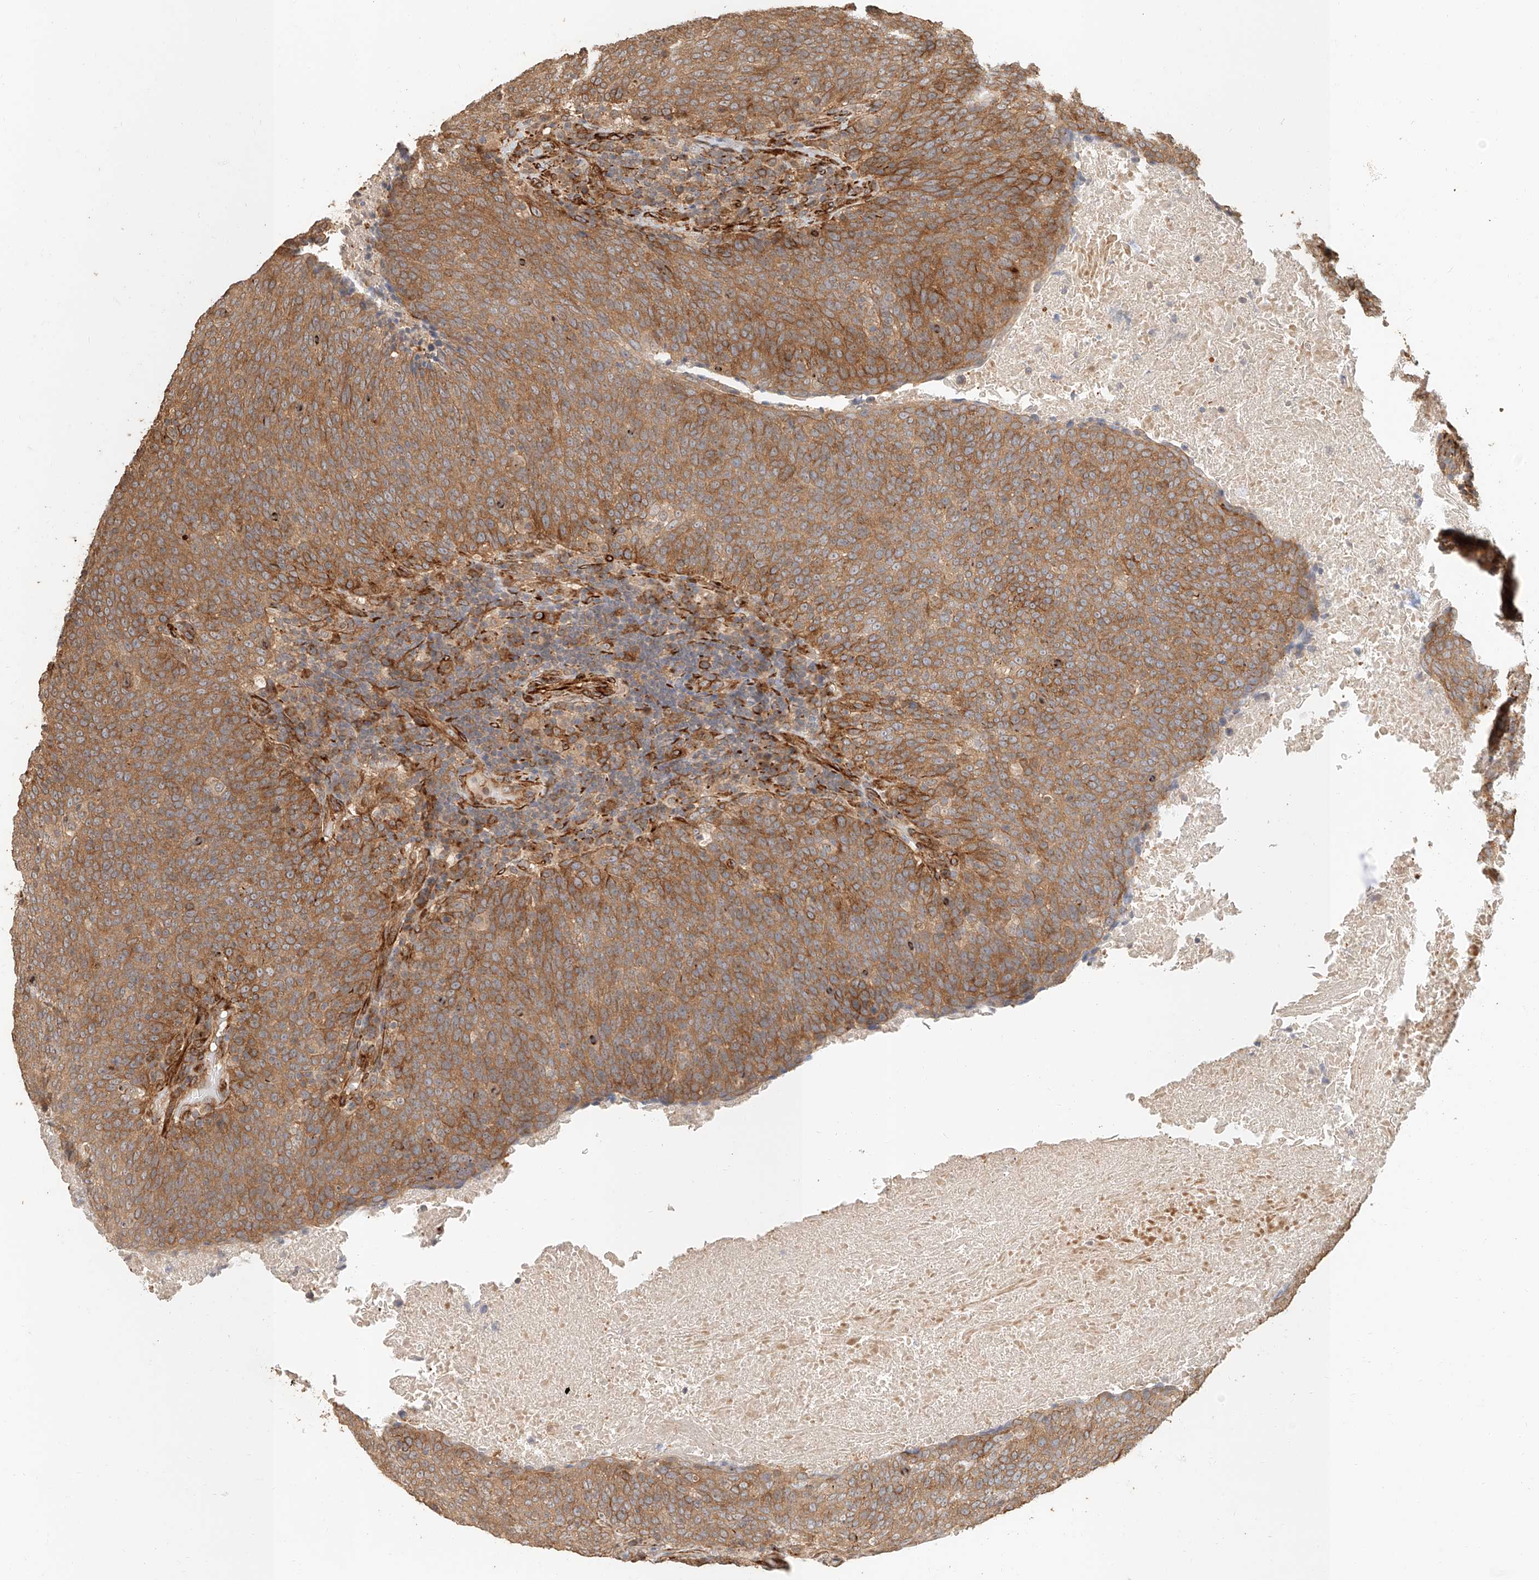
{"staining": {"intensity": "moderate", "quantity": ">75%", "location": "cytoplasmic/membranous"}, "tissue": "head and neck cancer", "cell_type": "Tumor cells", "image_type": "cancer", "snomed": [{"axis": "morphology", "description": "Squamous cell carcinoma, NOS"}, {"axis": "morphology", "description": "Squamous cell carcinoma, metastatic, NOS"}, {"axis": "topography", "description": "Lymph node"}, {"axis": "topography", "description": "Head-Neck"}], "caption": "Immunohistochemical staining of head and neck cancer reveals medium levels of moderate cytoplasmic/membranous protein staining in about >75% of tumor cells.", "gene": "NAP1L1", "patient": {"sex": "male", "age": 62}}